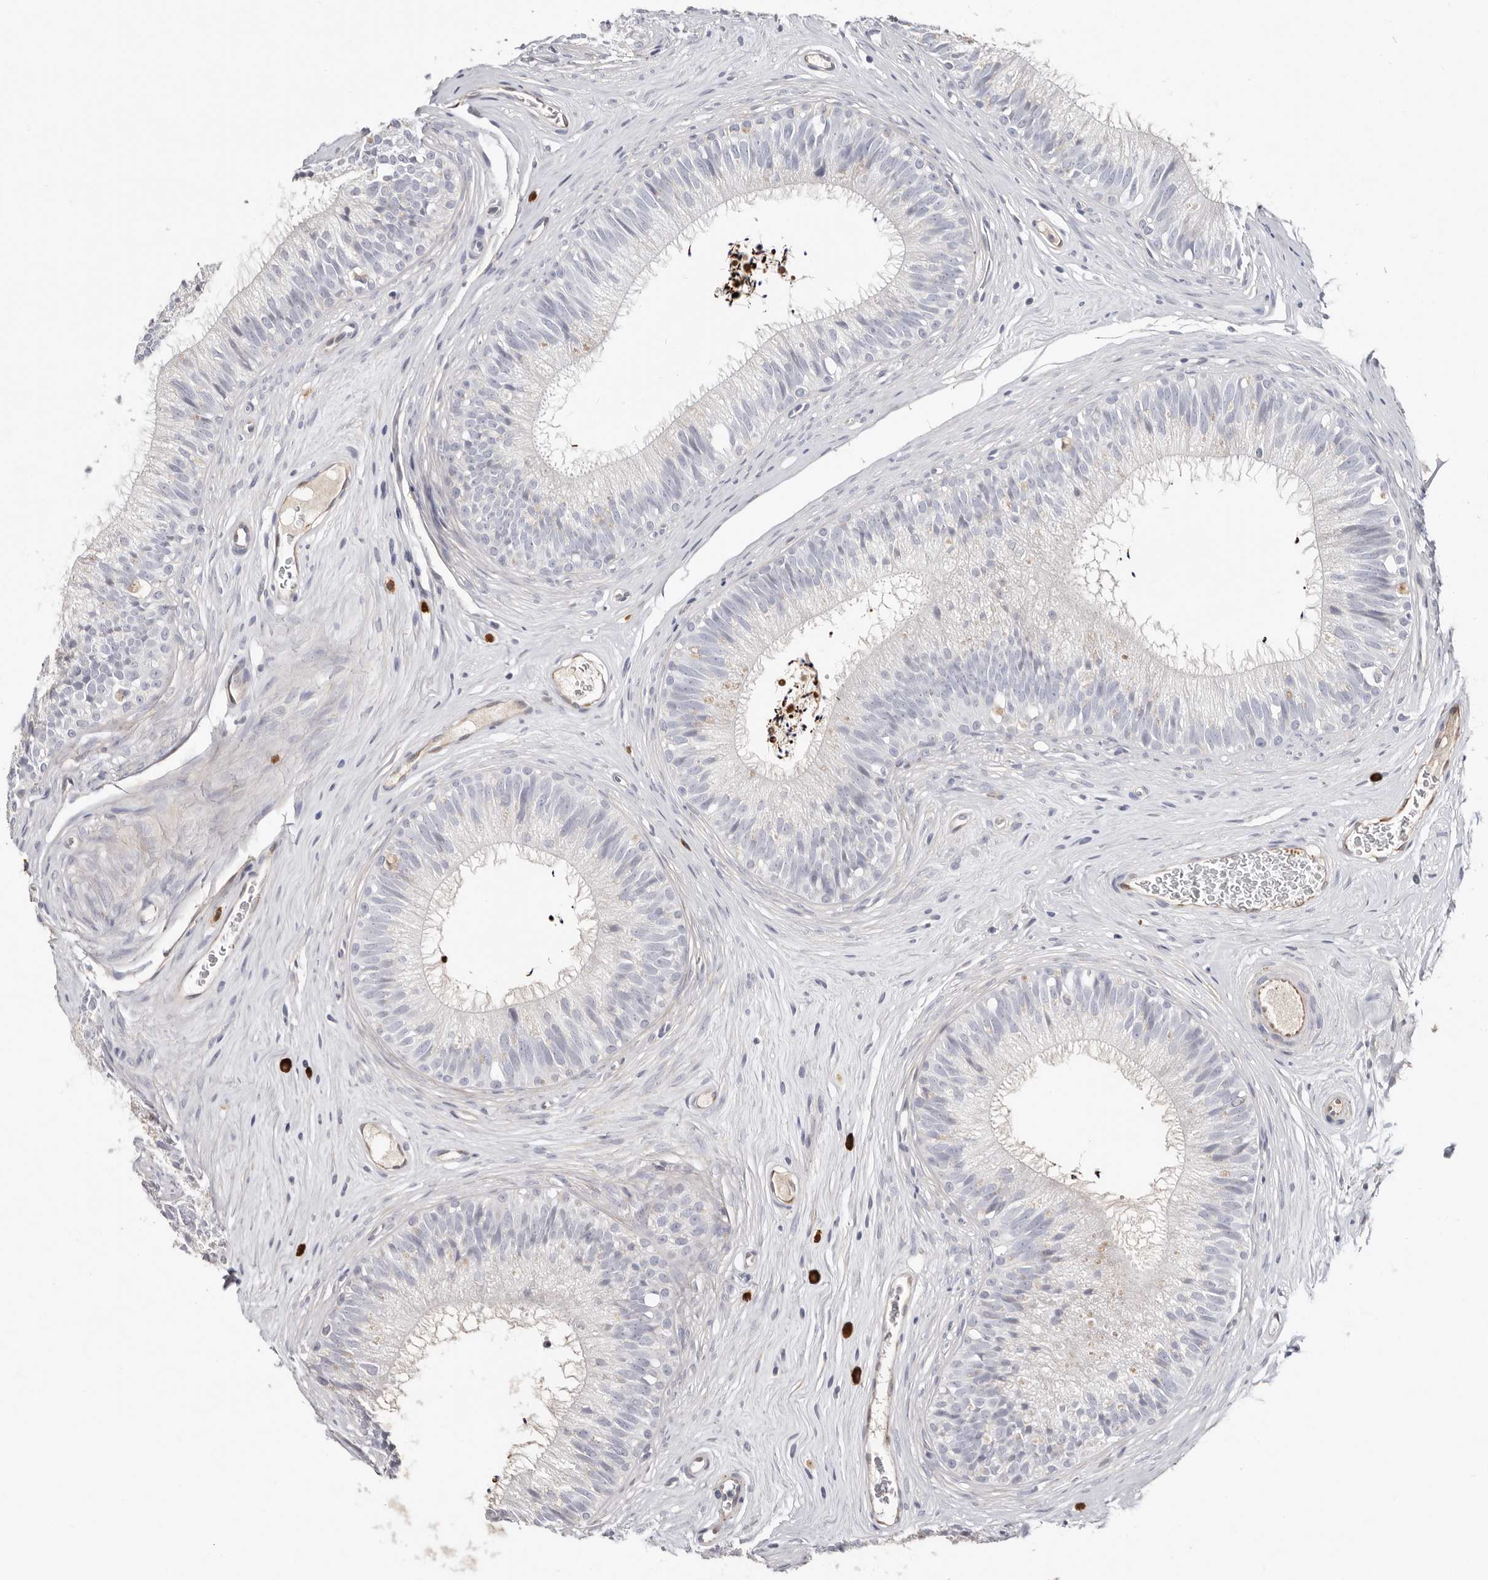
{"staining": {"intensity": "negative", "quantity": "none", "location": "none"}, "tissue": "epididymis", "cell_type": "Glandular cells", "image_type": "normal", "snomed": [{"axis": "morphology", "description": "Normal tissue, NOS"}, {"axis": "topography", "description": "Epididymis"}], "caption": "Protein analysis of unremarkable epididymis exhibits no significant expression in glandular cells.", "gene": "PKDCC", "patient": {"sex": "male", "age": 29}}